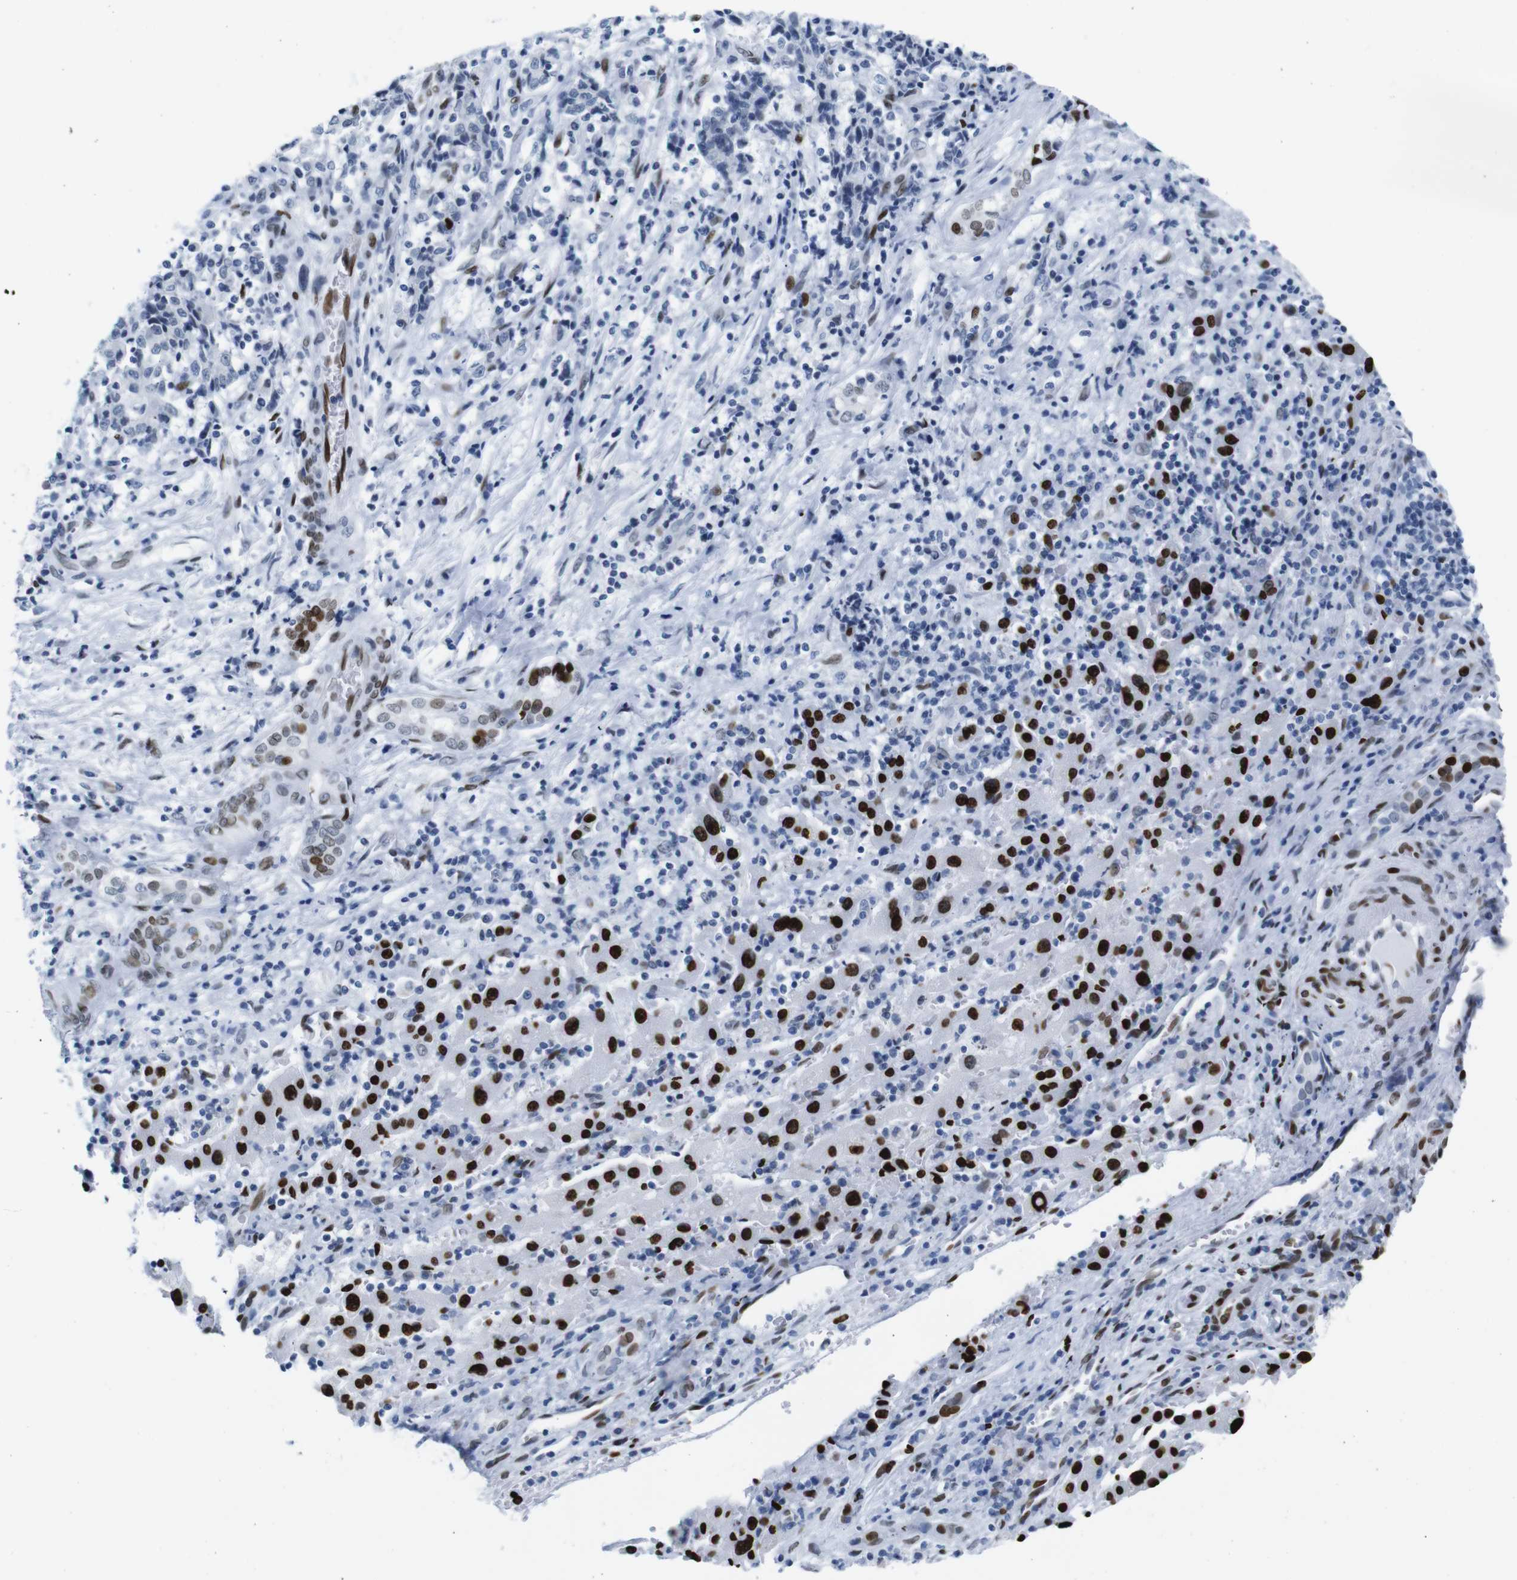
{"staining": {"intensity": "strong", "quantity": "25%-75%", "location": "nuclear"}, "tissue": "liver cancer", "cell_type": "Tumor cells", "image_type": "cancer", "snomed": [{"axis": "morphology", "description": "Cholangiocarcinoma"}, {"axis": "topography", "description": "Liver"}], "caption": "Liver cancer (cholangiocarcinoma) stained with immunohistochemistry (IHC) demonstrates strong nuclear staining in about 25%-75% of tumor cells. The protein of interest is shown in brown color, while the nuclei are stained blue.", "gene": "NPIPB15", "patient": {"sex": "male", "age": 57}}